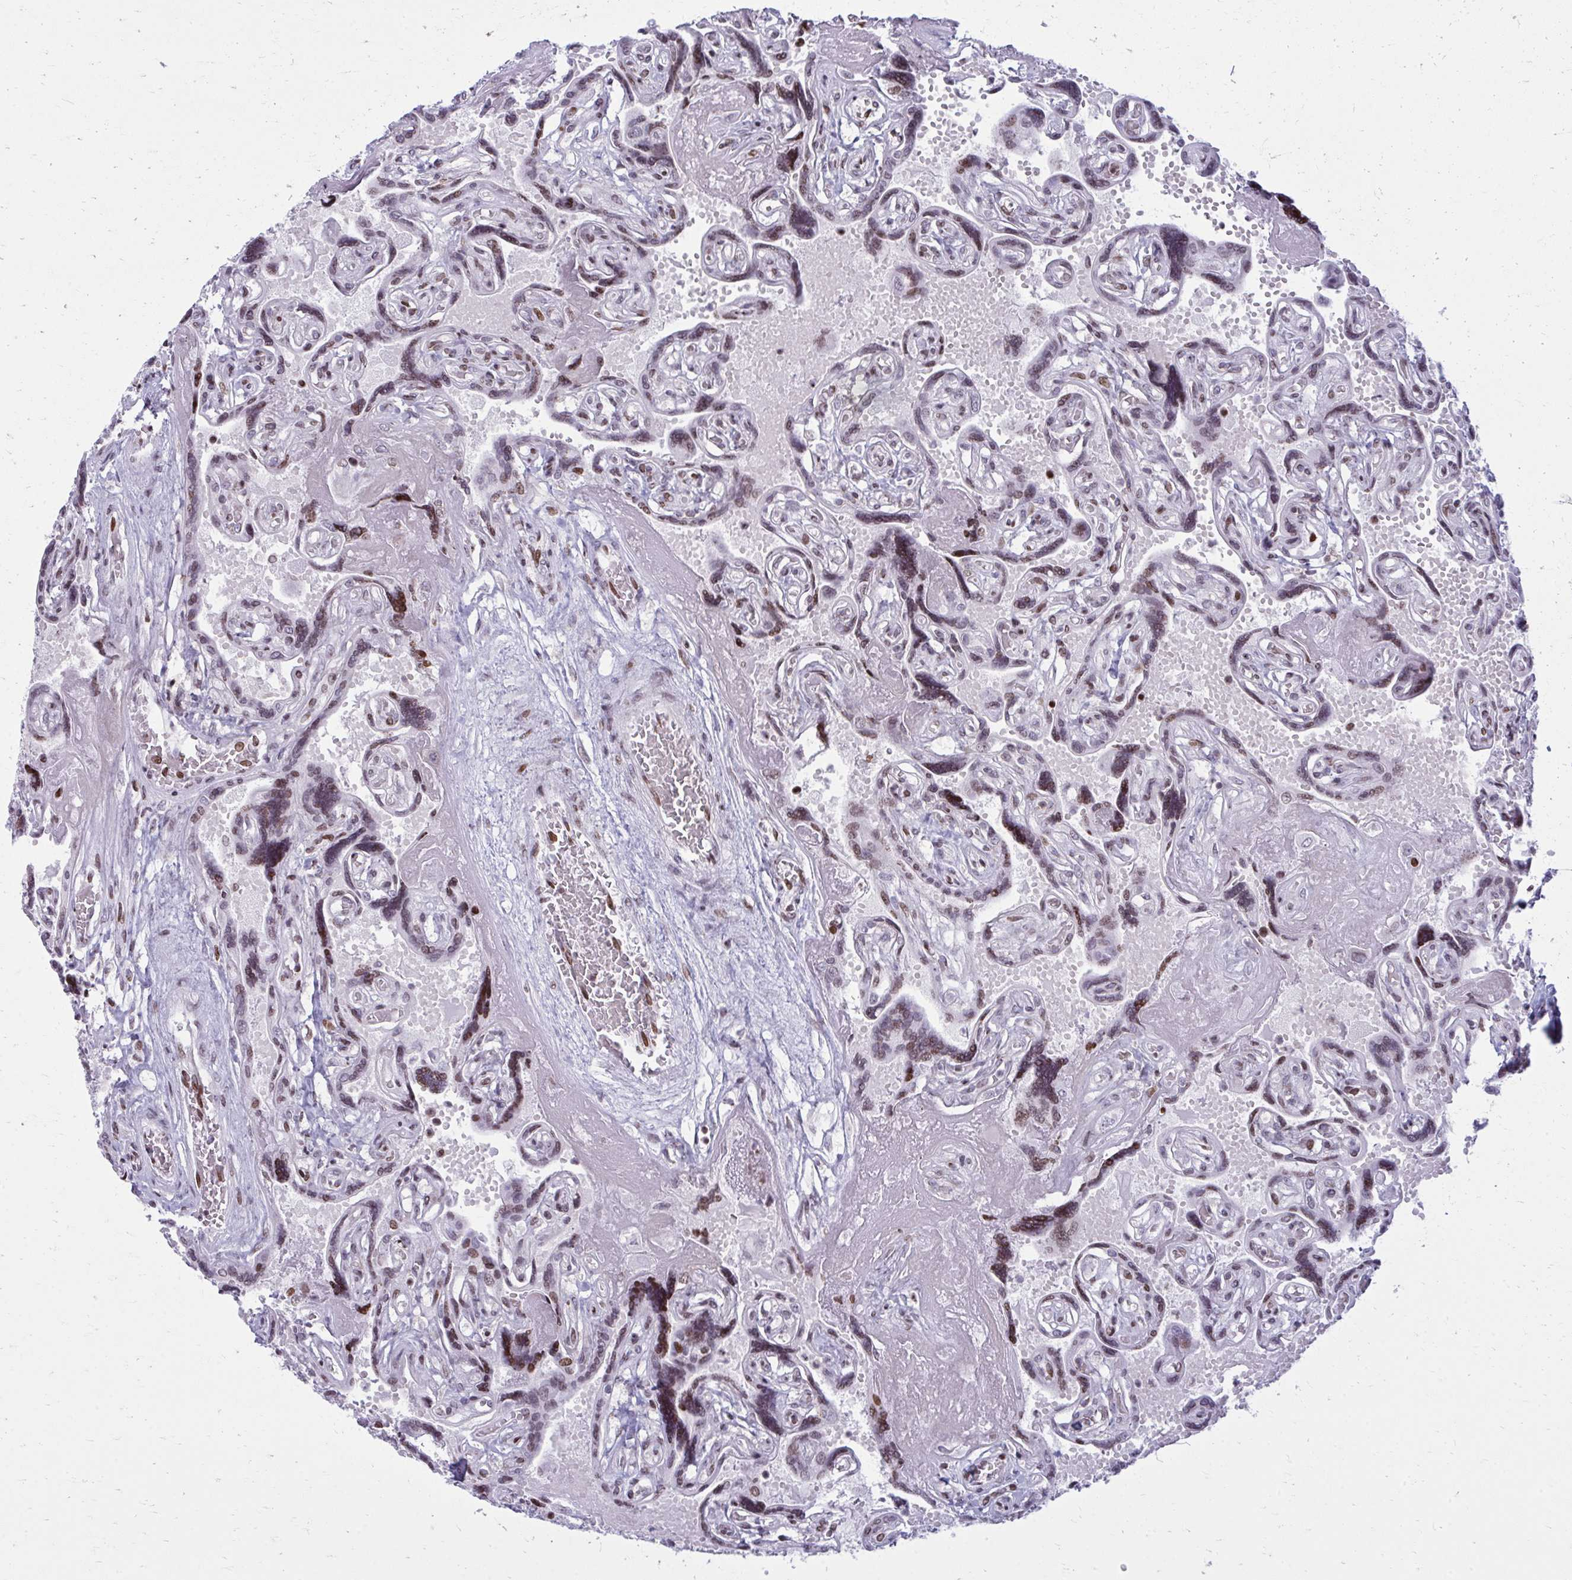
{"staining": {"intensity": "moderate", "quantity": ">75%", "location": "nuclear"}, "tissue": "placenta", "cell_type": "Trophoblastic cells", "image_type": "normal", "snomed": [{"axis": "morphology", "description": "Normal tissue, NOS"}, {"axis": "topography", "description": "Placenta"}], "caption": "This photomicrograph demonstrates benign placenta stained with immunohistochemistry (IHC) to label a protein in brown. The nuclear of trophoblastic cells show moderate positivity for the protein. Nuclei are counter-stained blue.", "gene": "AP5M1", "patient": {"sex": "female", "age": 32}}